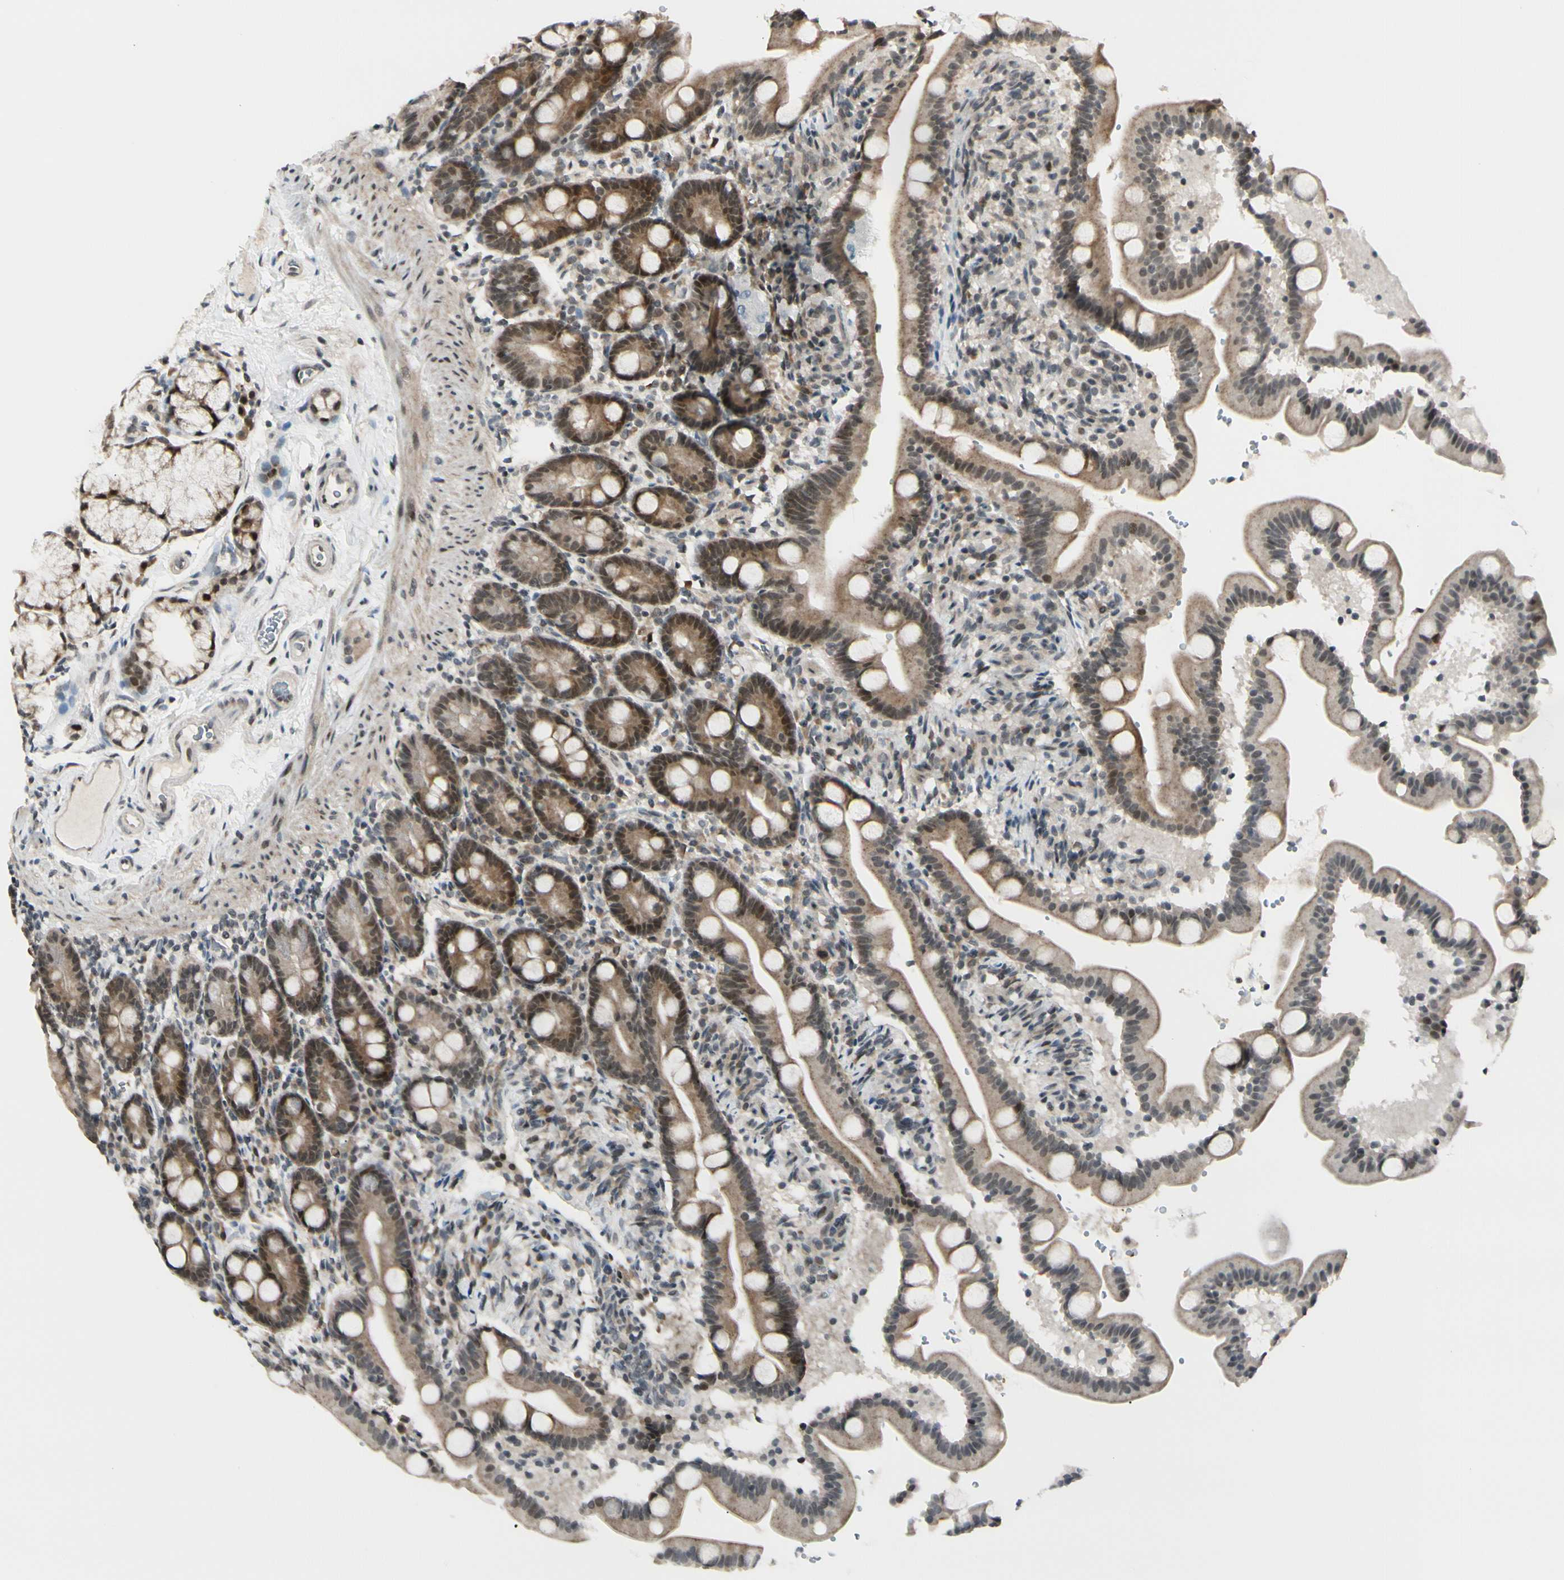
{"staining": {"intensity": "moderate", "quantity": ">75%", "location": "cytoplasmic/membranous"}, "tissue": "duodenum", "cell_type": "Glandular cells", "image_type": "normal", "snomed": [{"axis": "morphology", "description": "Normal tissue, NOS"}, {"axis": "topography", "description": "Duodenum"}], "caption": "Brown immunohistochemical staining in unremarkable human duodenum shows moderate cytoplasmic/membranous expression in approximately >75% of glandular cells. (brown staining indicates protein expression, while blue staining denotes nuclei).", "gene": "BRMS1", "patient": {"sex": "male", "age": 54}}